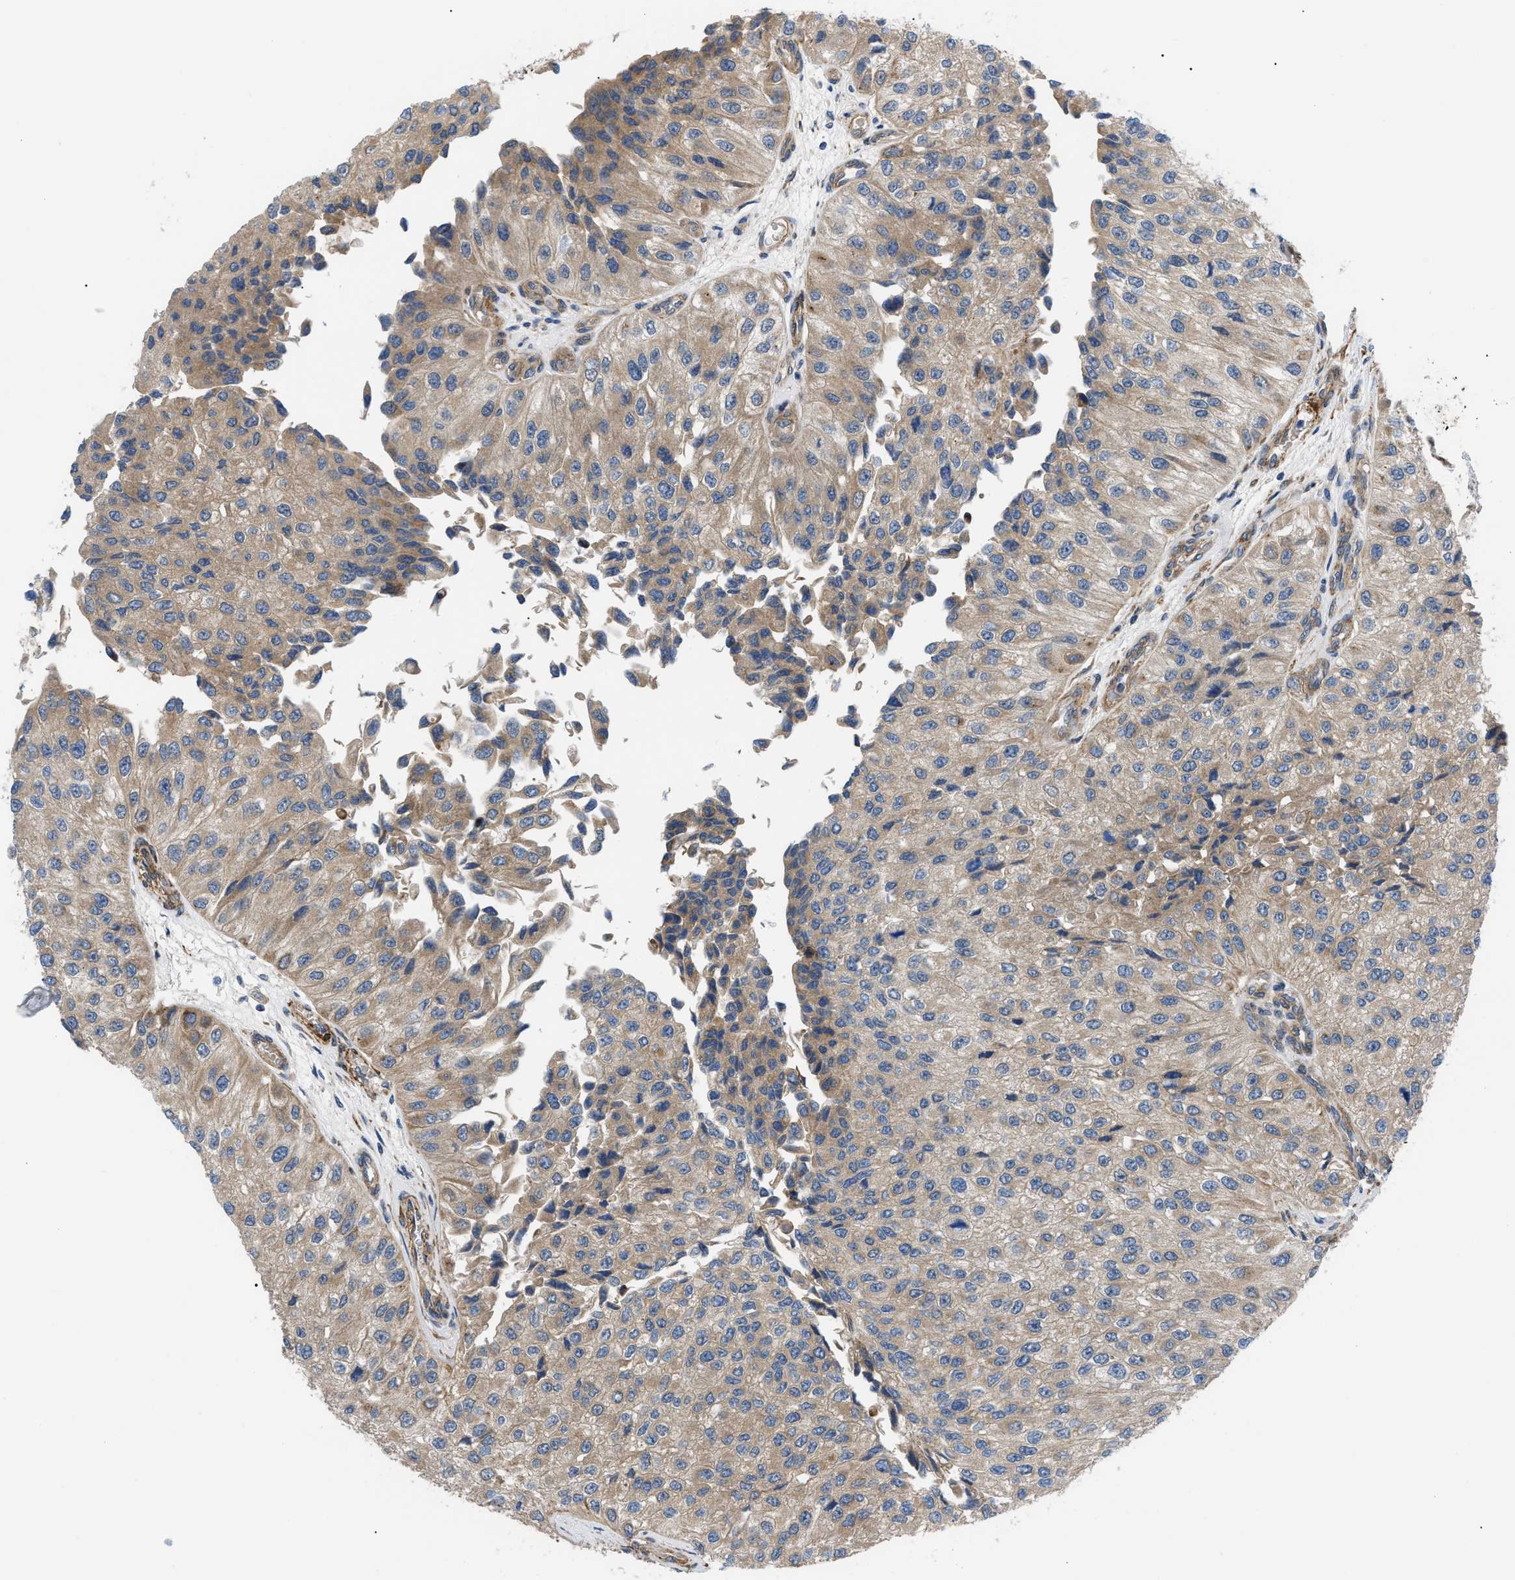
{"staining": {"intensity": "weak", "quantity": ">75%", "location": "cytoplasmic/membranous"}, "tissue": "urothelial cancer", "cell_type": "Tumor cells", "image_type": "cancer", "snomed": [{"axis": "morphology", "description": "Urothelial carcinoma, High grade"}, {"axis": "topography", "description": "Kidney"}, {"axis": "topography", "description": "Urinary bladder"}], "caption": "A brown stain shows weak cytoplasmic/membranous staining of a protein in urothelial cancer tumor cells.", "gene": "MYO10", "patient": {"sex": "male", "age": 77}}